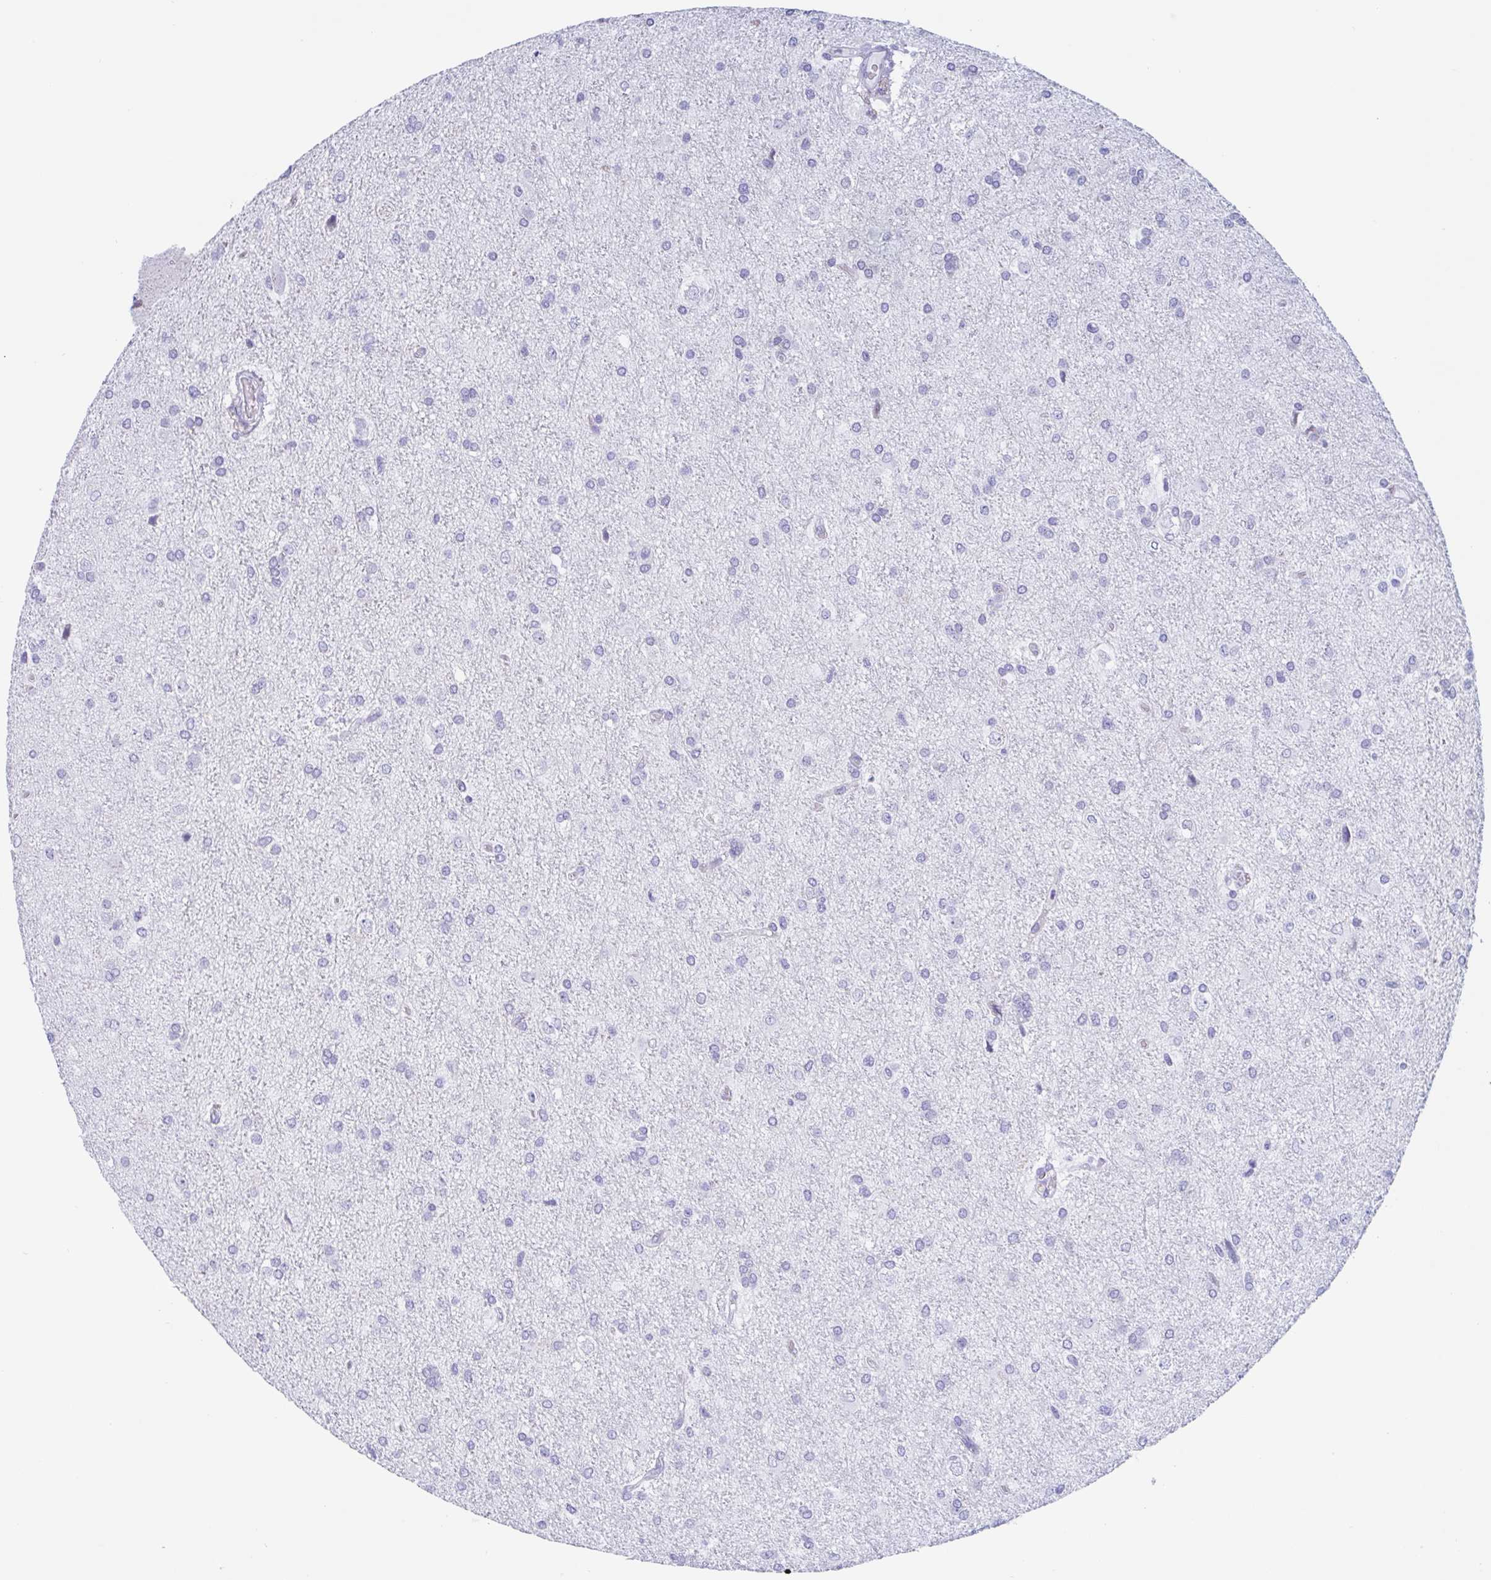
{"staining": {"intensity": "negative", "quantity": "none", "location": "none"}, "tissue": "glioma", "cell_type": "Tumor cells", "image_type": "cancer", "snomed": [{"axis": "morphology", "description": "Glioma, malignant, High grade"}, {"axis": "topography", "description": "Brain"}], "caption": "The micrograph shows no staining of tumor cells in glioma. (DAB (3,3'-diaminobenzidine) IHC, high magnification).", "gene": "CDX4", "patient": {"sex": "male", "age": 68}}